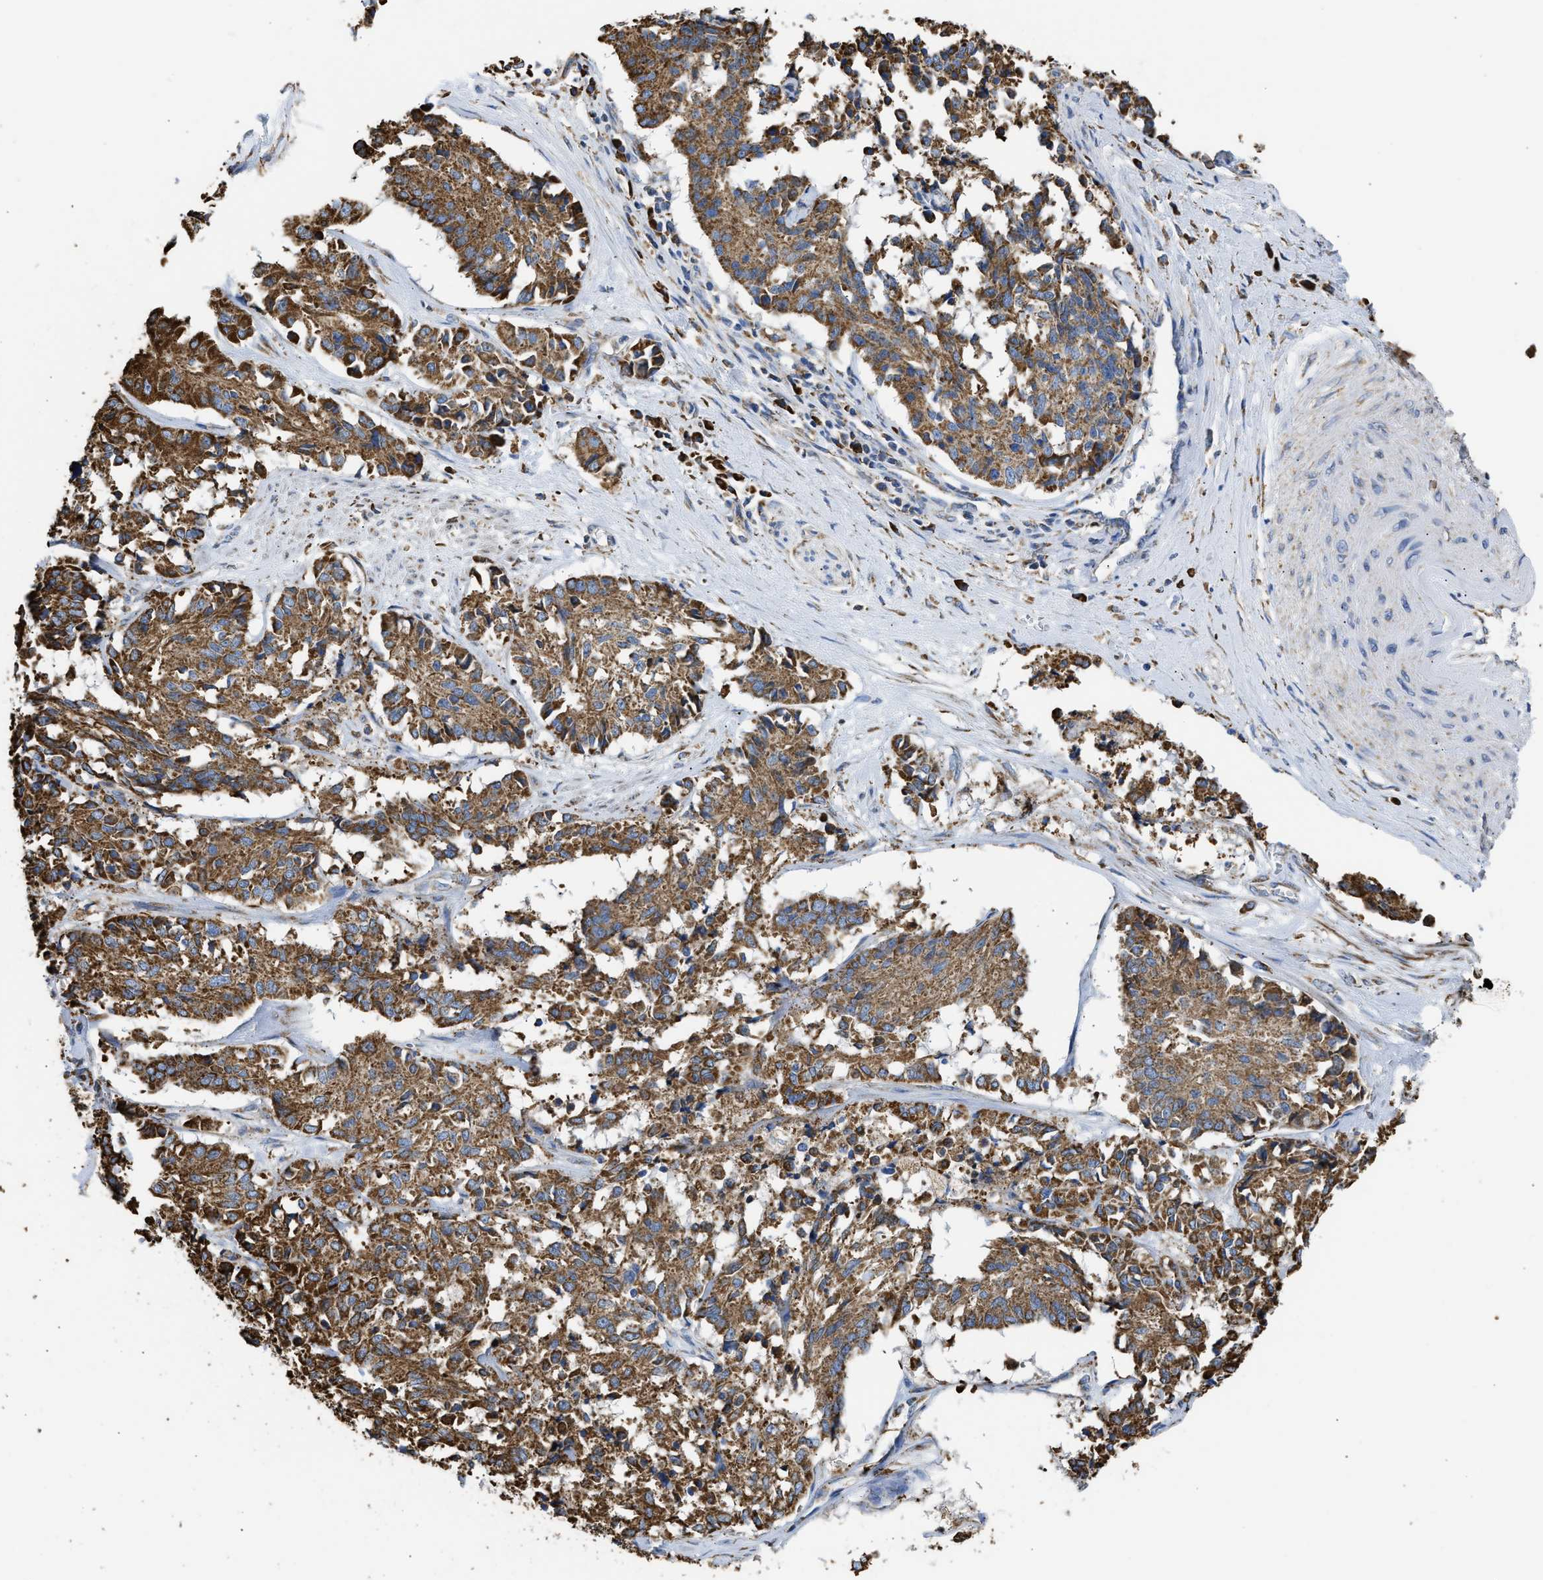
{"staining": {"intensity": "strong", "quantity": ">75%", "location": "cytoplasmic/membranous"}, "tissue": "cervical cancer", "cell_type": "Tumor cells", "image_type": "cancer", "snomed": [{"axis": "morphology", "description": "Squamous cell carcinoma, NOS"}, {"axis": "topography", "description": "Cervix"}], "caption": "Immunohistochemical staining of human cervical cancer exhibits high levels of strong cytoplasmic/membranous expression in approximately >75% of tumor cells.", "gene": "CYCS", "patient": {"sex": "female", "age": 35}}